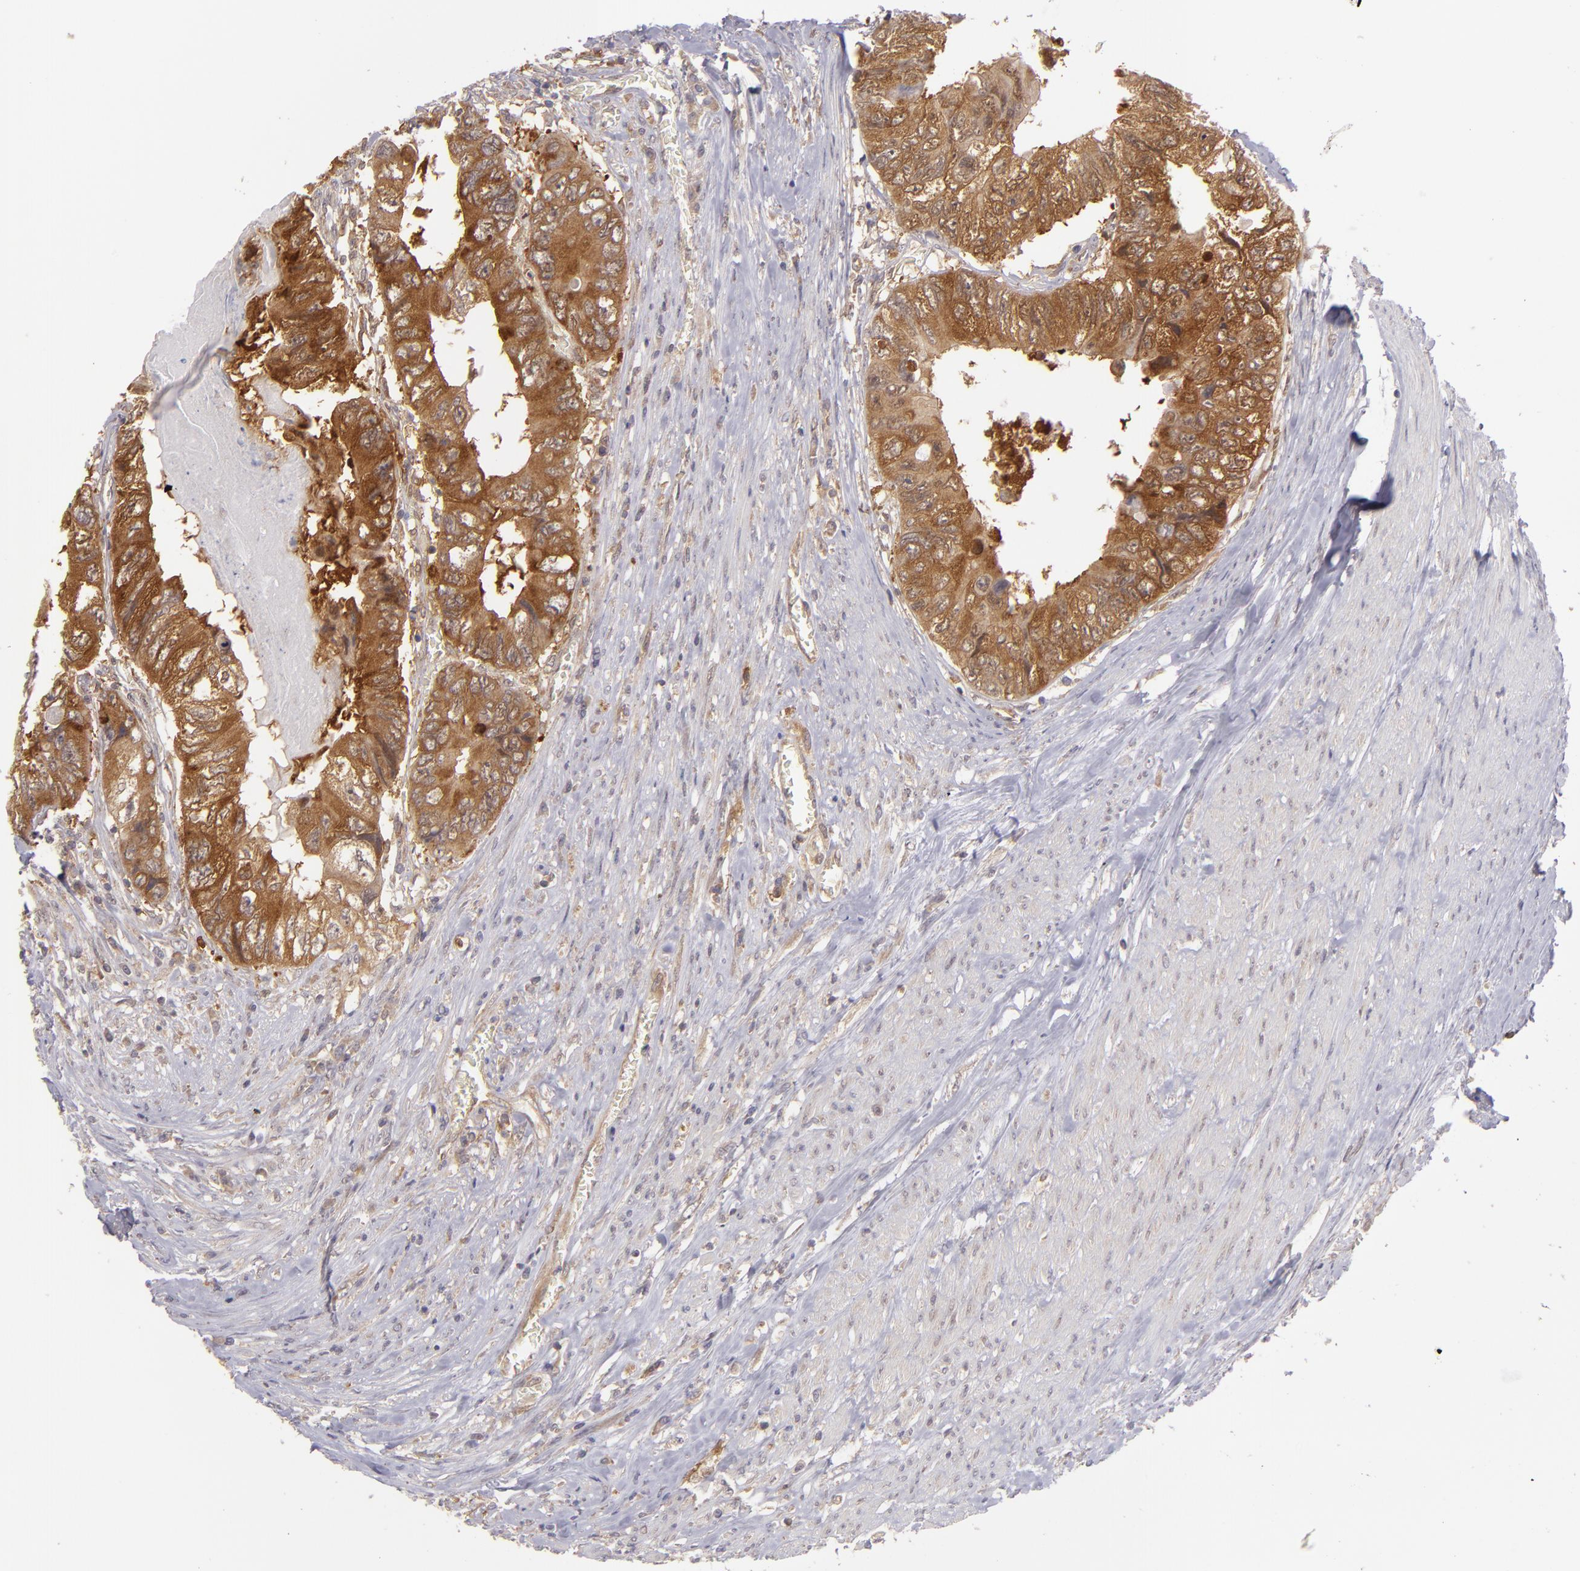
{"staining": {"intensity": "strong", "quantity": ">75%", "location": "cytoplasmic/membranous"}, "tissue": "colorectal cancer", "cell_type": "Tumor cells", "image_type": "cancer", "snomed": [{"axis": "morphology", "description": "Adenocarcinoma, NOS"}, {"axis": "topography", "description": "Rectum"}], "caption": "Strong cytoplasmic/membranous protein positivity is present in approximately >75% of tumor cells in adenocarcinoma (colorectal).", "gene": "PTPN13", "patient": {"sex": "female", "age": 82}}